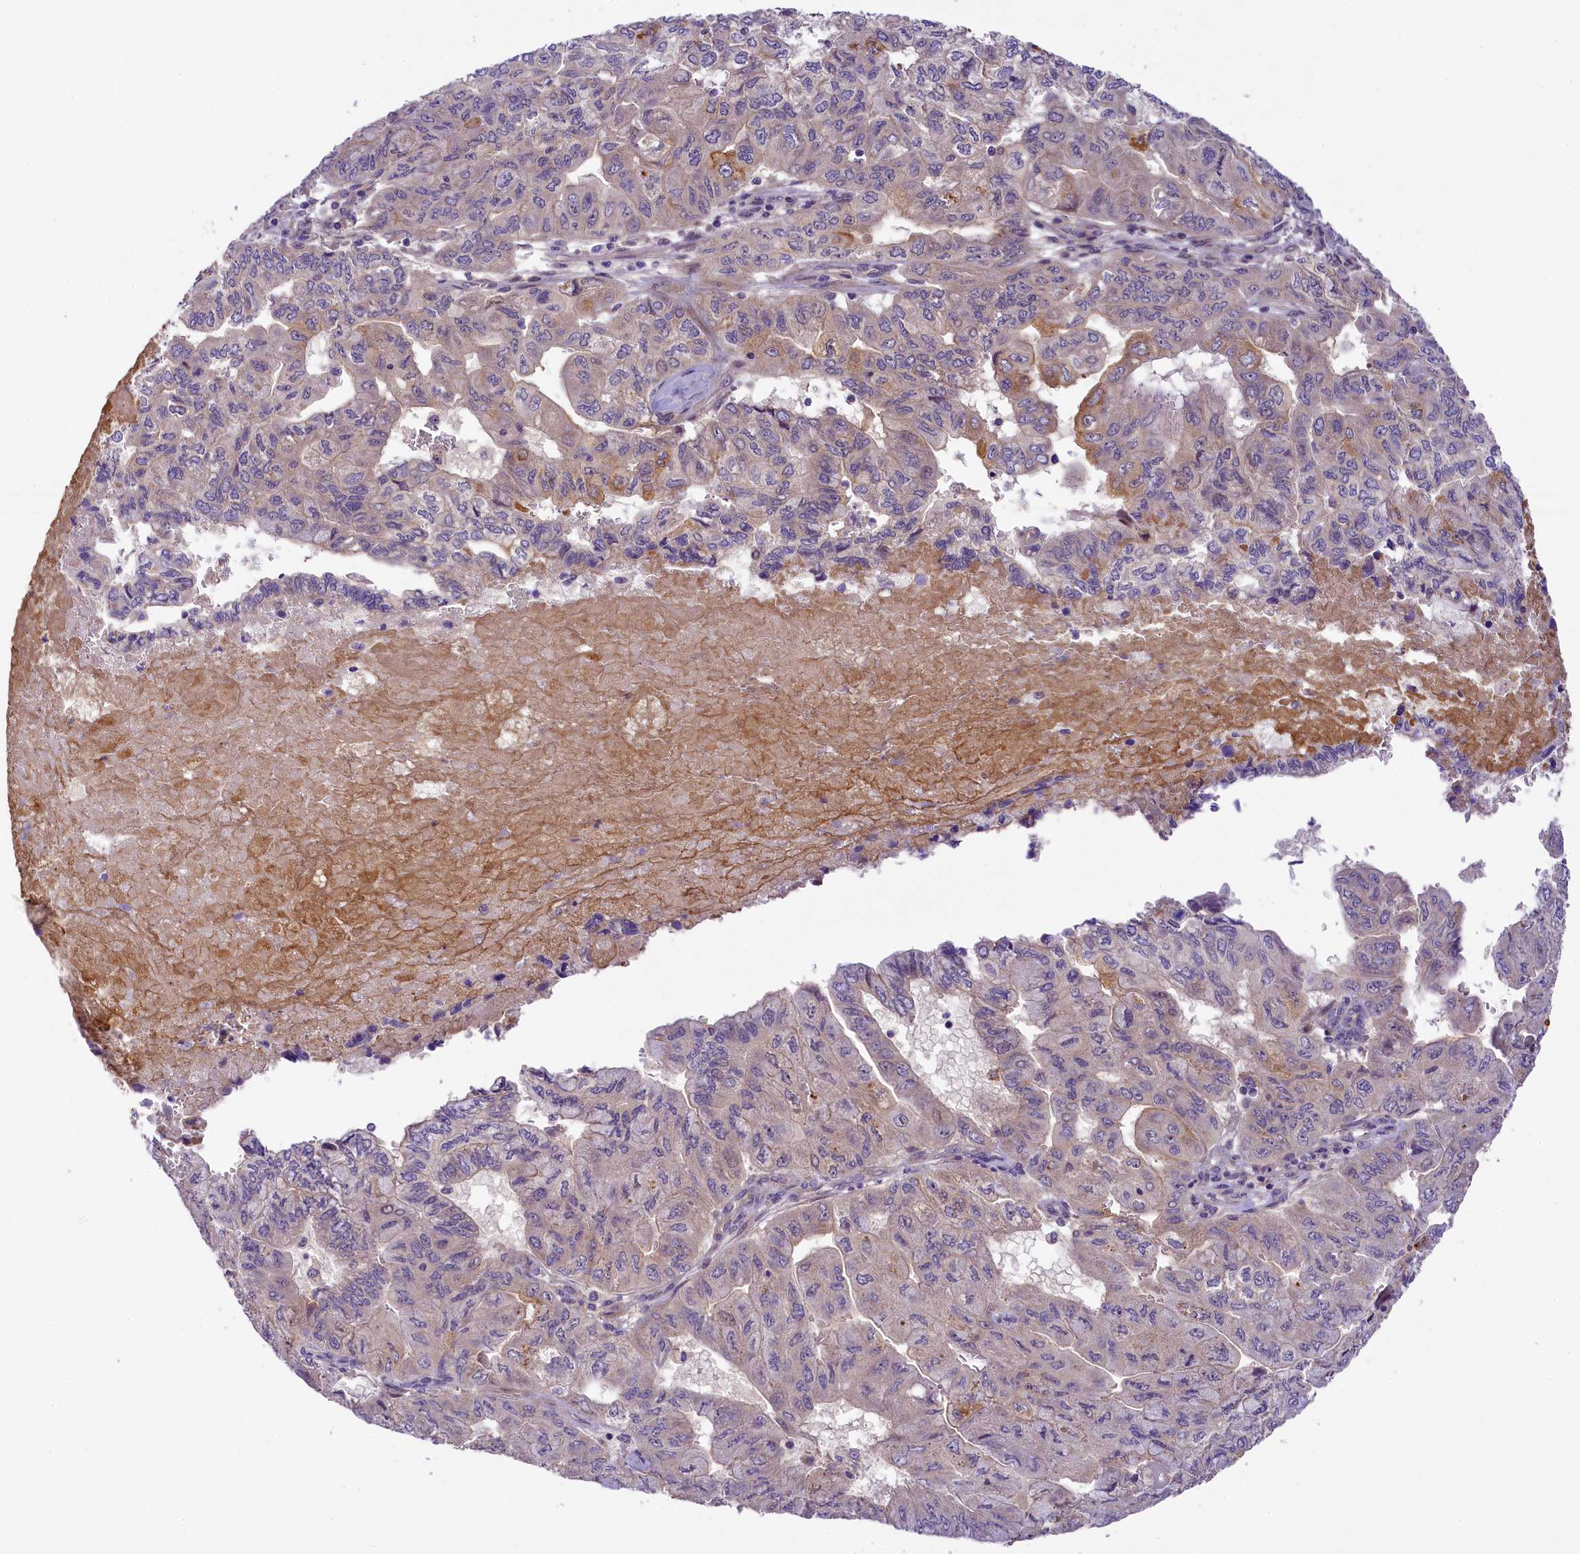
{"staining": {"intensity": "moderate", "quantity": "<25%", "location": "cytoplasmic/membranous"}, "tissue": "pancreatic cancer", "cell_type": "Tumor cells", "image_type": "cancer", "snomed": [{"axis": "morphology", "description": "Adenocarcinoma, NOS"}, {"axis": "topography", "description": "Pancreas"}], "caption": "Protein staining by IHC displays moderate cytoplasmic/membranous staining in approximately <25% of tumor cells in pancreatic adenocarcinoma.", "gene": "UBXN6", "patient": {"sex": "male", "age": 51}}